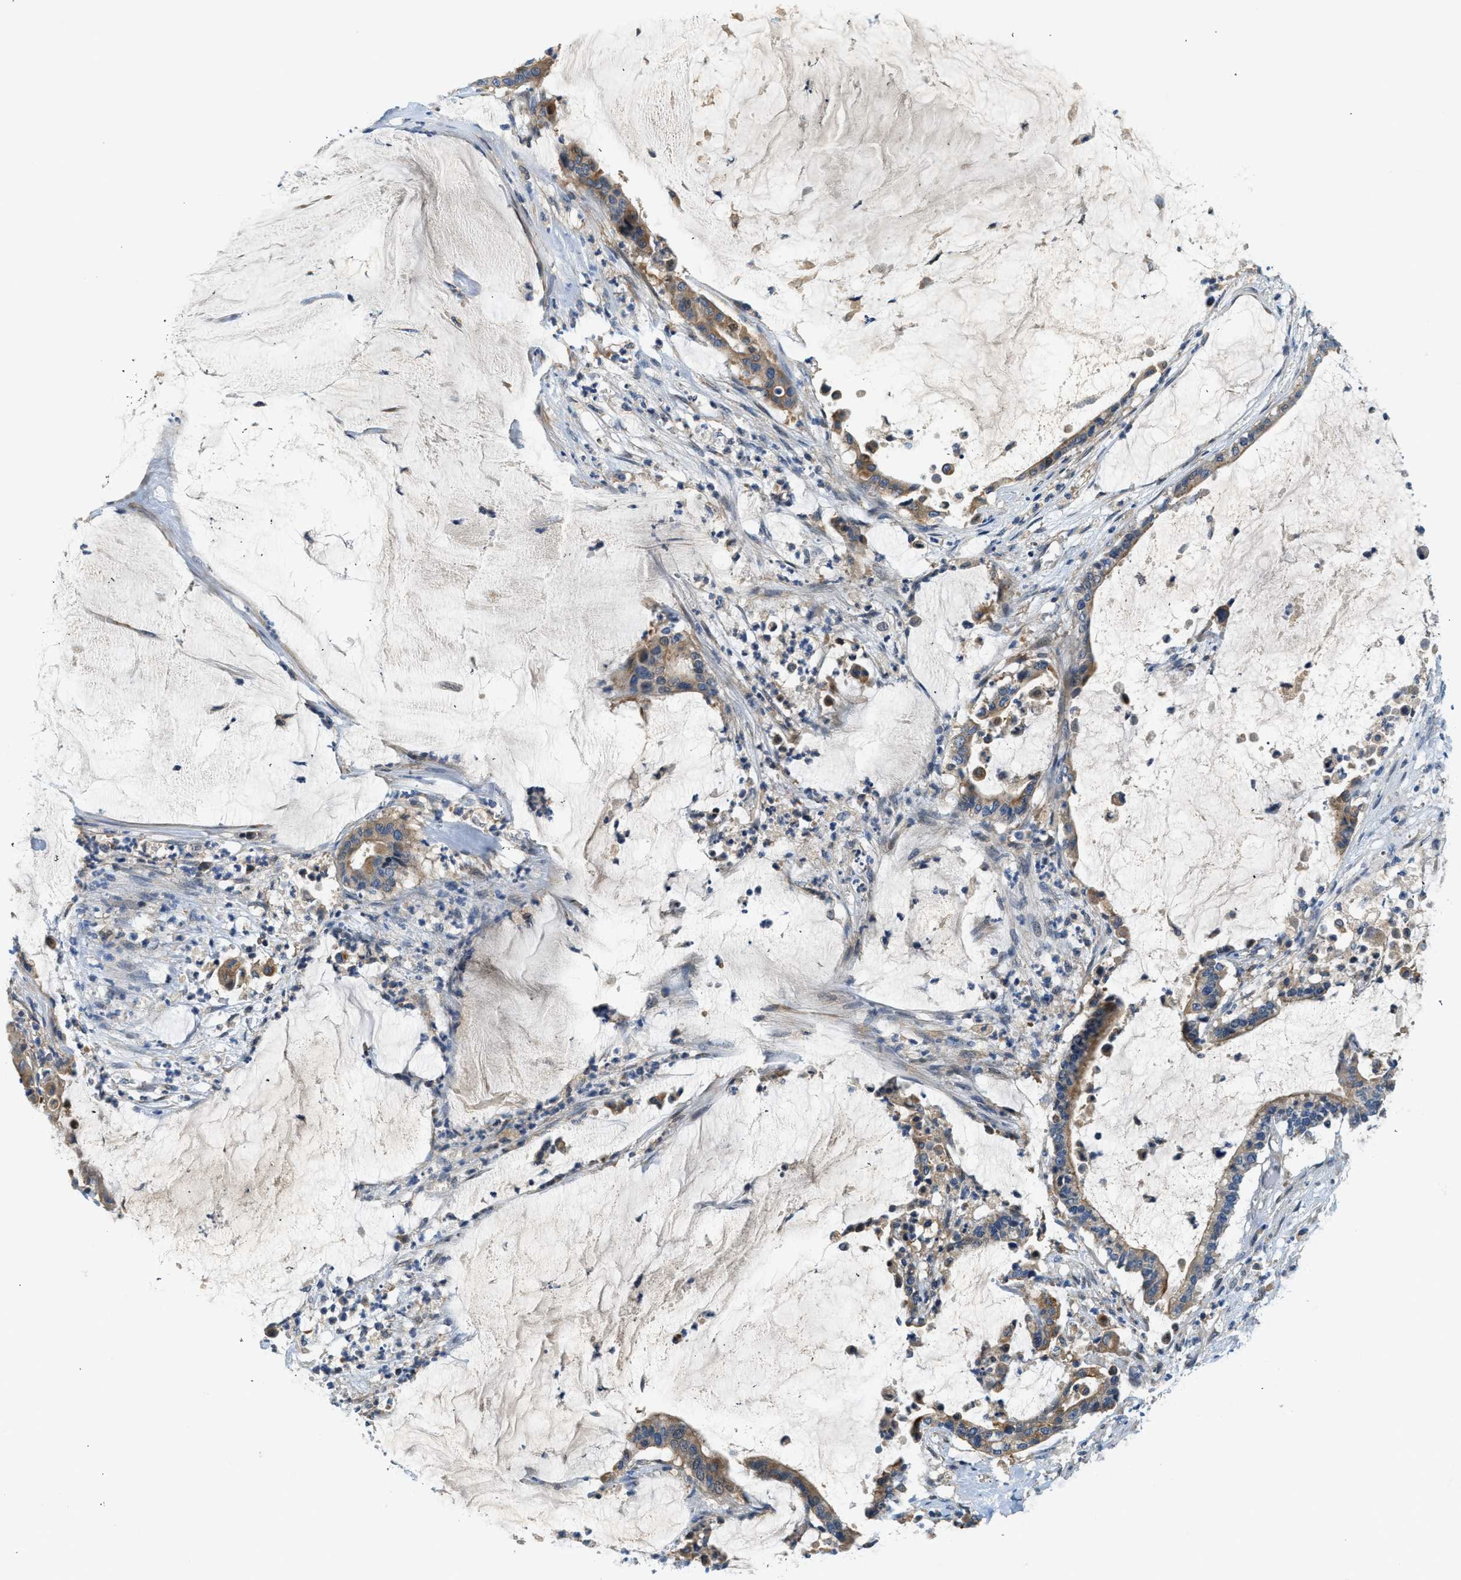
{"staining": {"intensity": "moderate", "quantity": ">75%", "location": "cytoplasmic/membranous"}, "tissue": "pancreatic cancer", "cell_type": "Tumor cells", "image_type": "cancer", "snomed": [{"axis": "morphology", "description": "Adenocarcinoma, NOS"}, {"axis": "topography", "description": "Pancreas"}], "caption": "Tumor cells show moderate cytoplasmic/membranous positivity in about >75% of cells in pancreatic cancer (adenocarcinoma).", "gene": "KCNK1", "patient": {"sex": "male", "age": 41}}